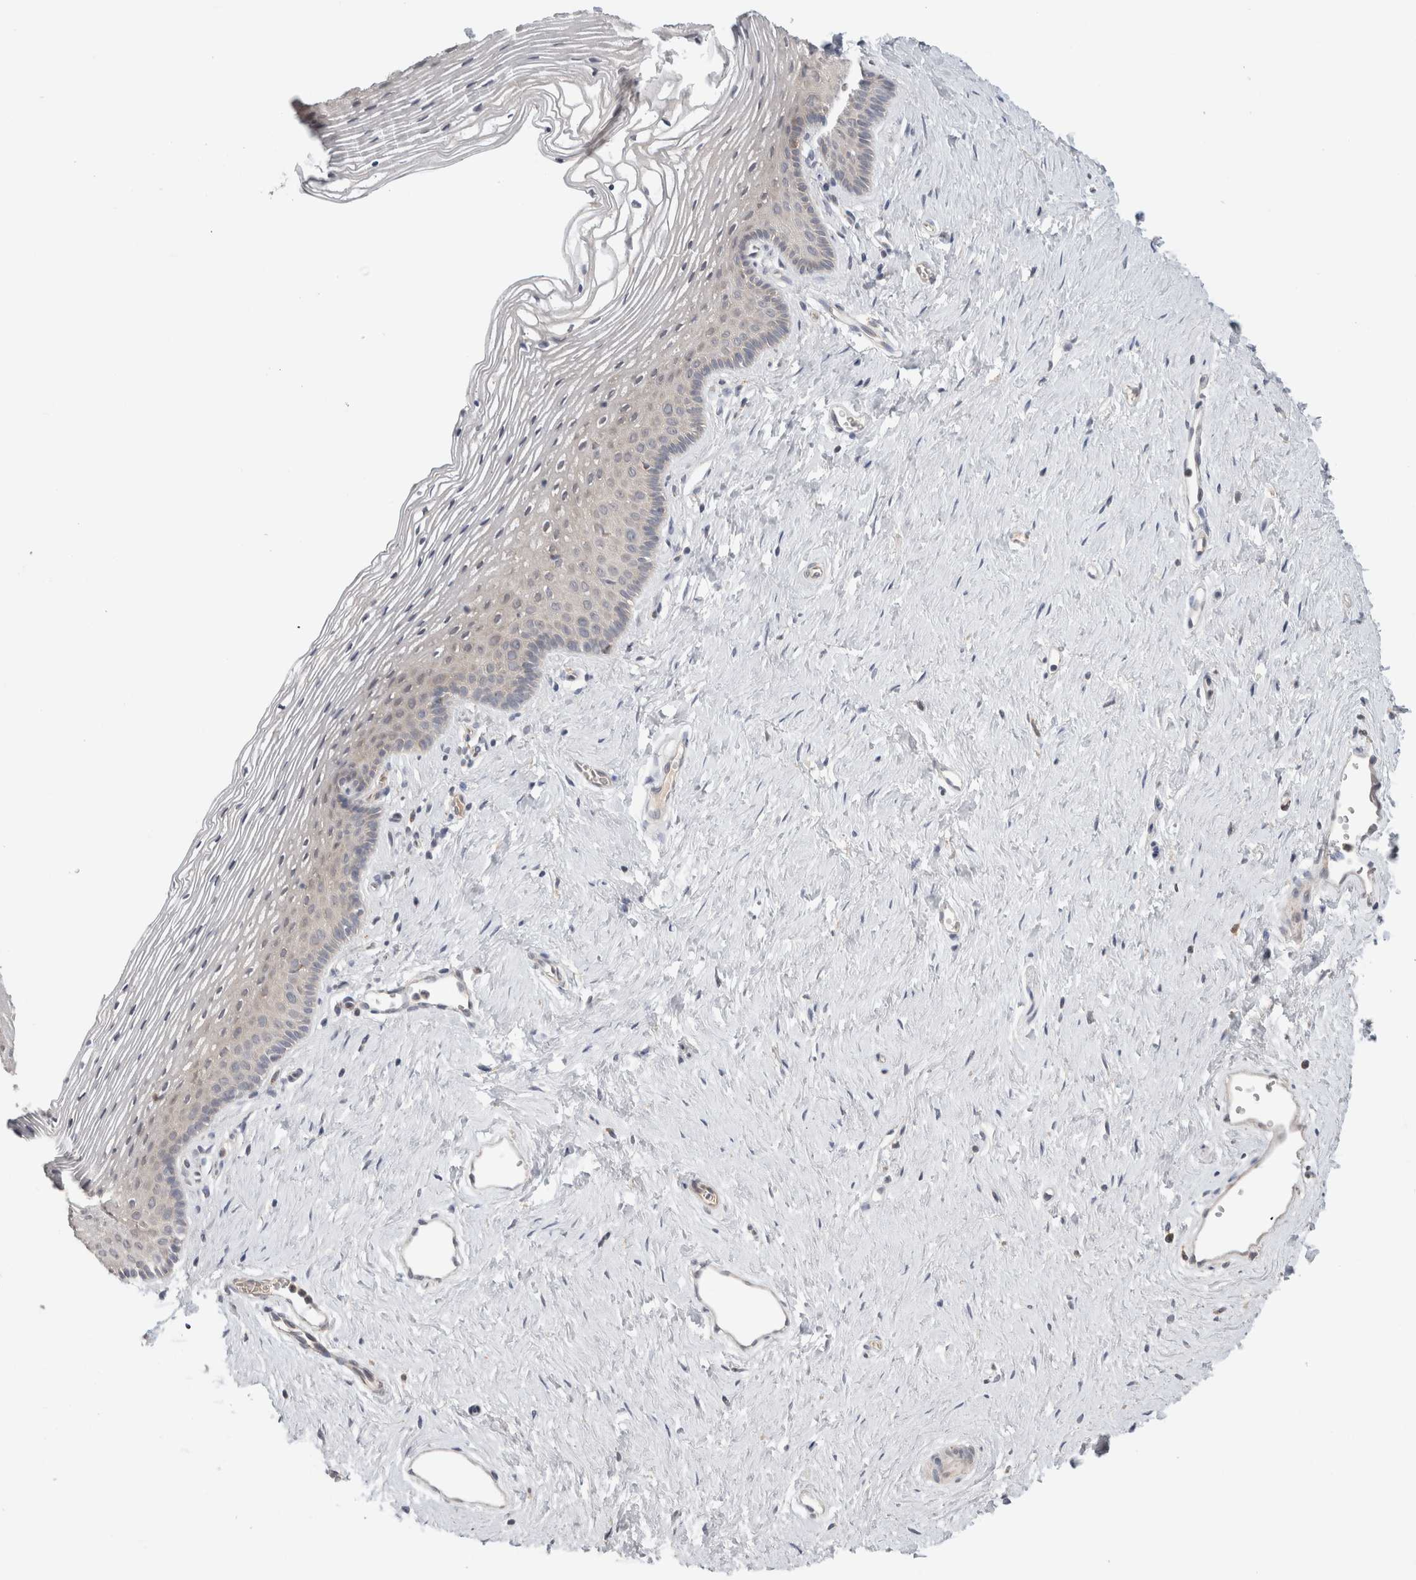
{"staining": {"intensity": "weak", "quantity": "<25%", "location": "cytoplasmic/membranous"}, "tissue": "vagina", "cell_type": "Squamous epithelial cells", "image_type": "normal", "snomed": [{"axis": "morphology", "description": "Normal tissue, NOS"}, {"axis": "topography", "description": "Vagina"}], "caption": "Immunohistochemical staining of unremarkable human vagina demonstrates no significant staining in squamous epithelial cells.", "gene": "SGK1", "patient": {"sex": "female", "age": 32}}